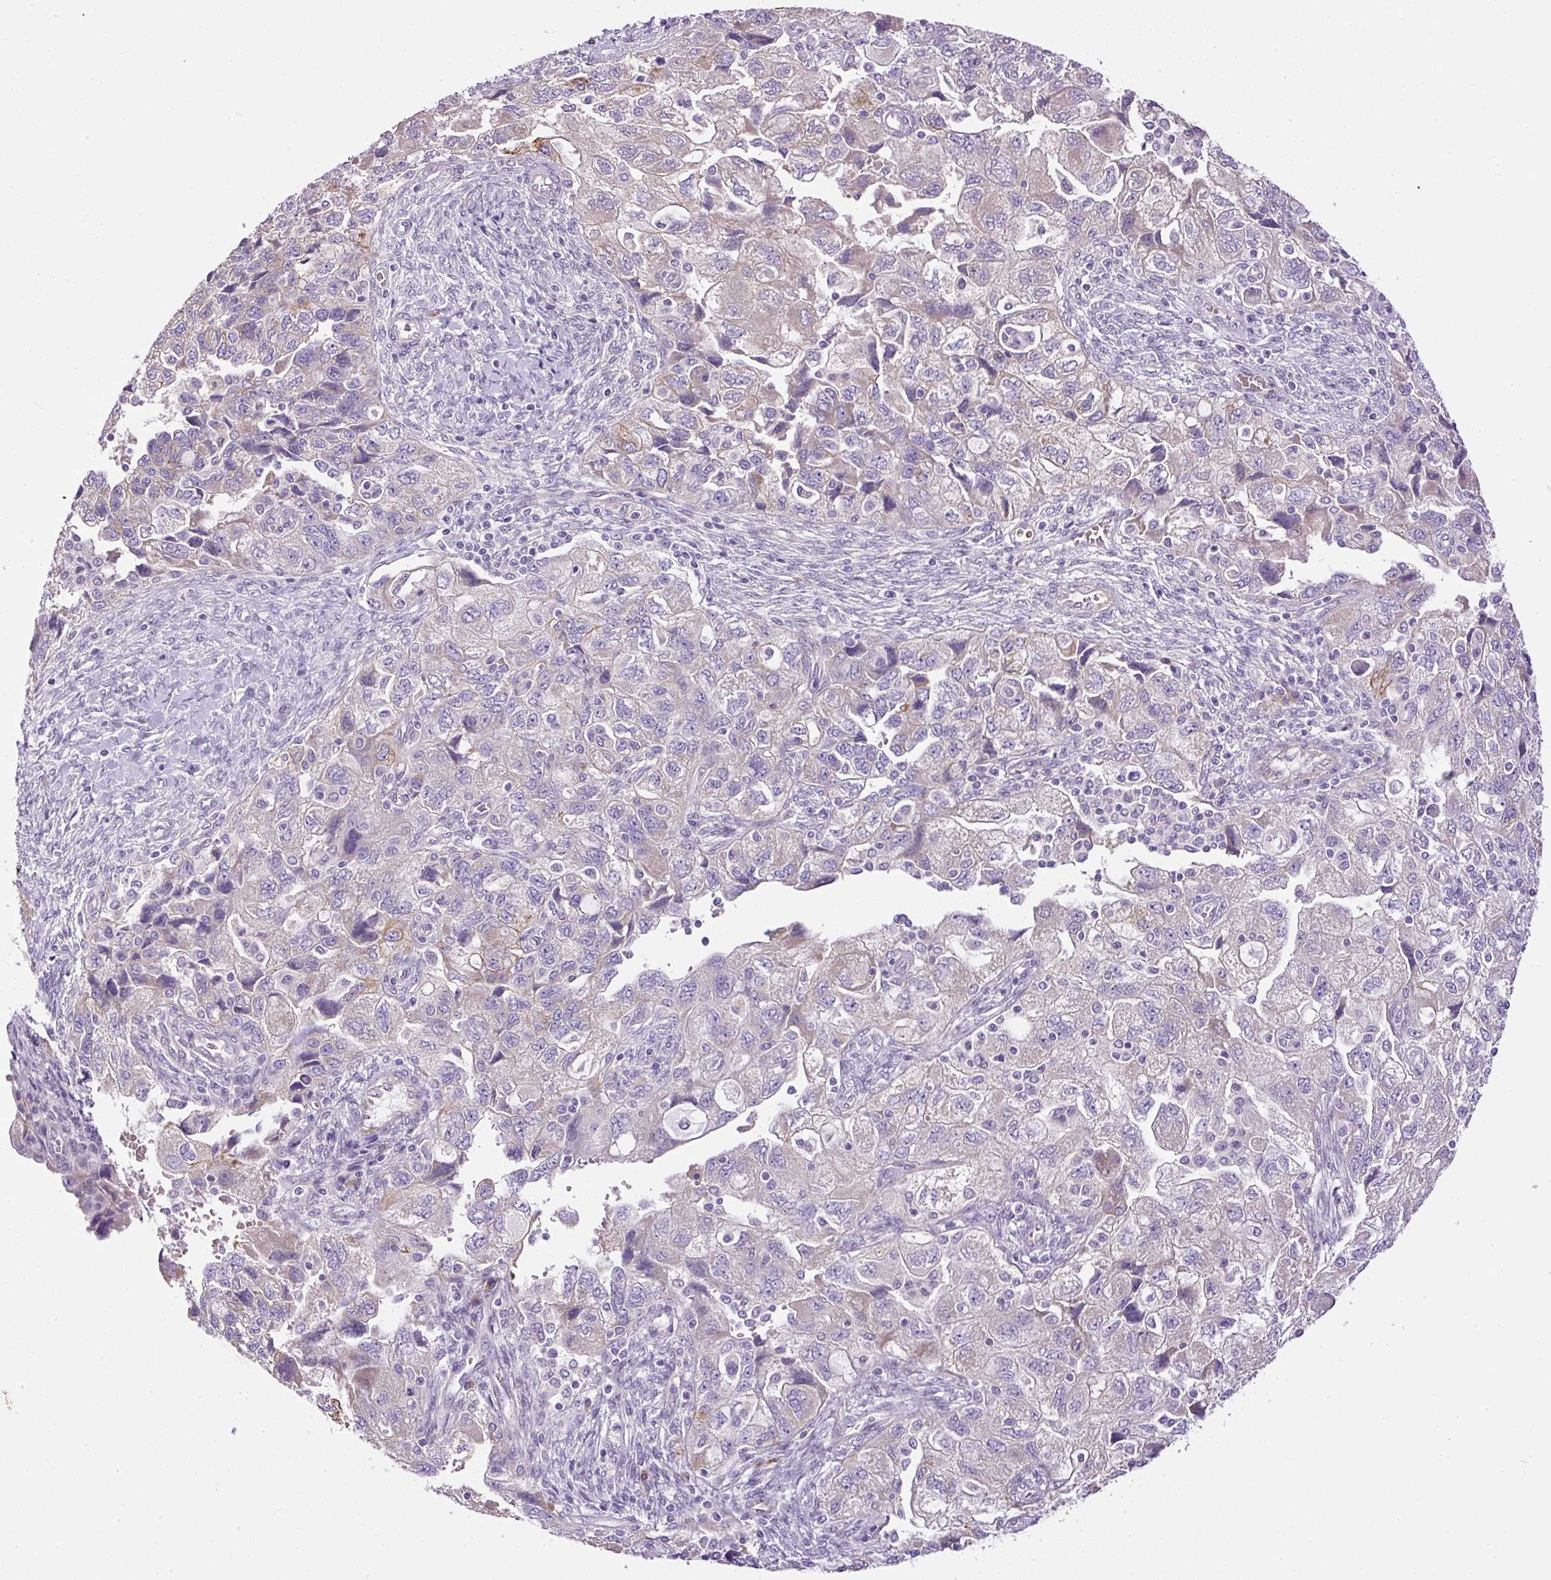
{"staining": {"intensity": "weak", "quantity": "<25%", "location": "cytoplasmic/membranous"}, "tissue": "ovarian cancer", "cell_type": "Tumor cells", "image_type": "cancer", "snomed": [{"axis": "morphology", "description": "Carcinoma, NOS"}, {"axis": "morphology", "description": "Cystadenocarcinoma, serous, NOS"}, {"axis": "topography", "description": "Ovary"}], "caption": "Tumor cells are negative for protein expression in human ovarian cancer. (DAB immunohistochemistry visualized using brightfield microscopy, high magnification).", "gene": "FAM149A", "patient": {"sex": "female", "age": 69}}